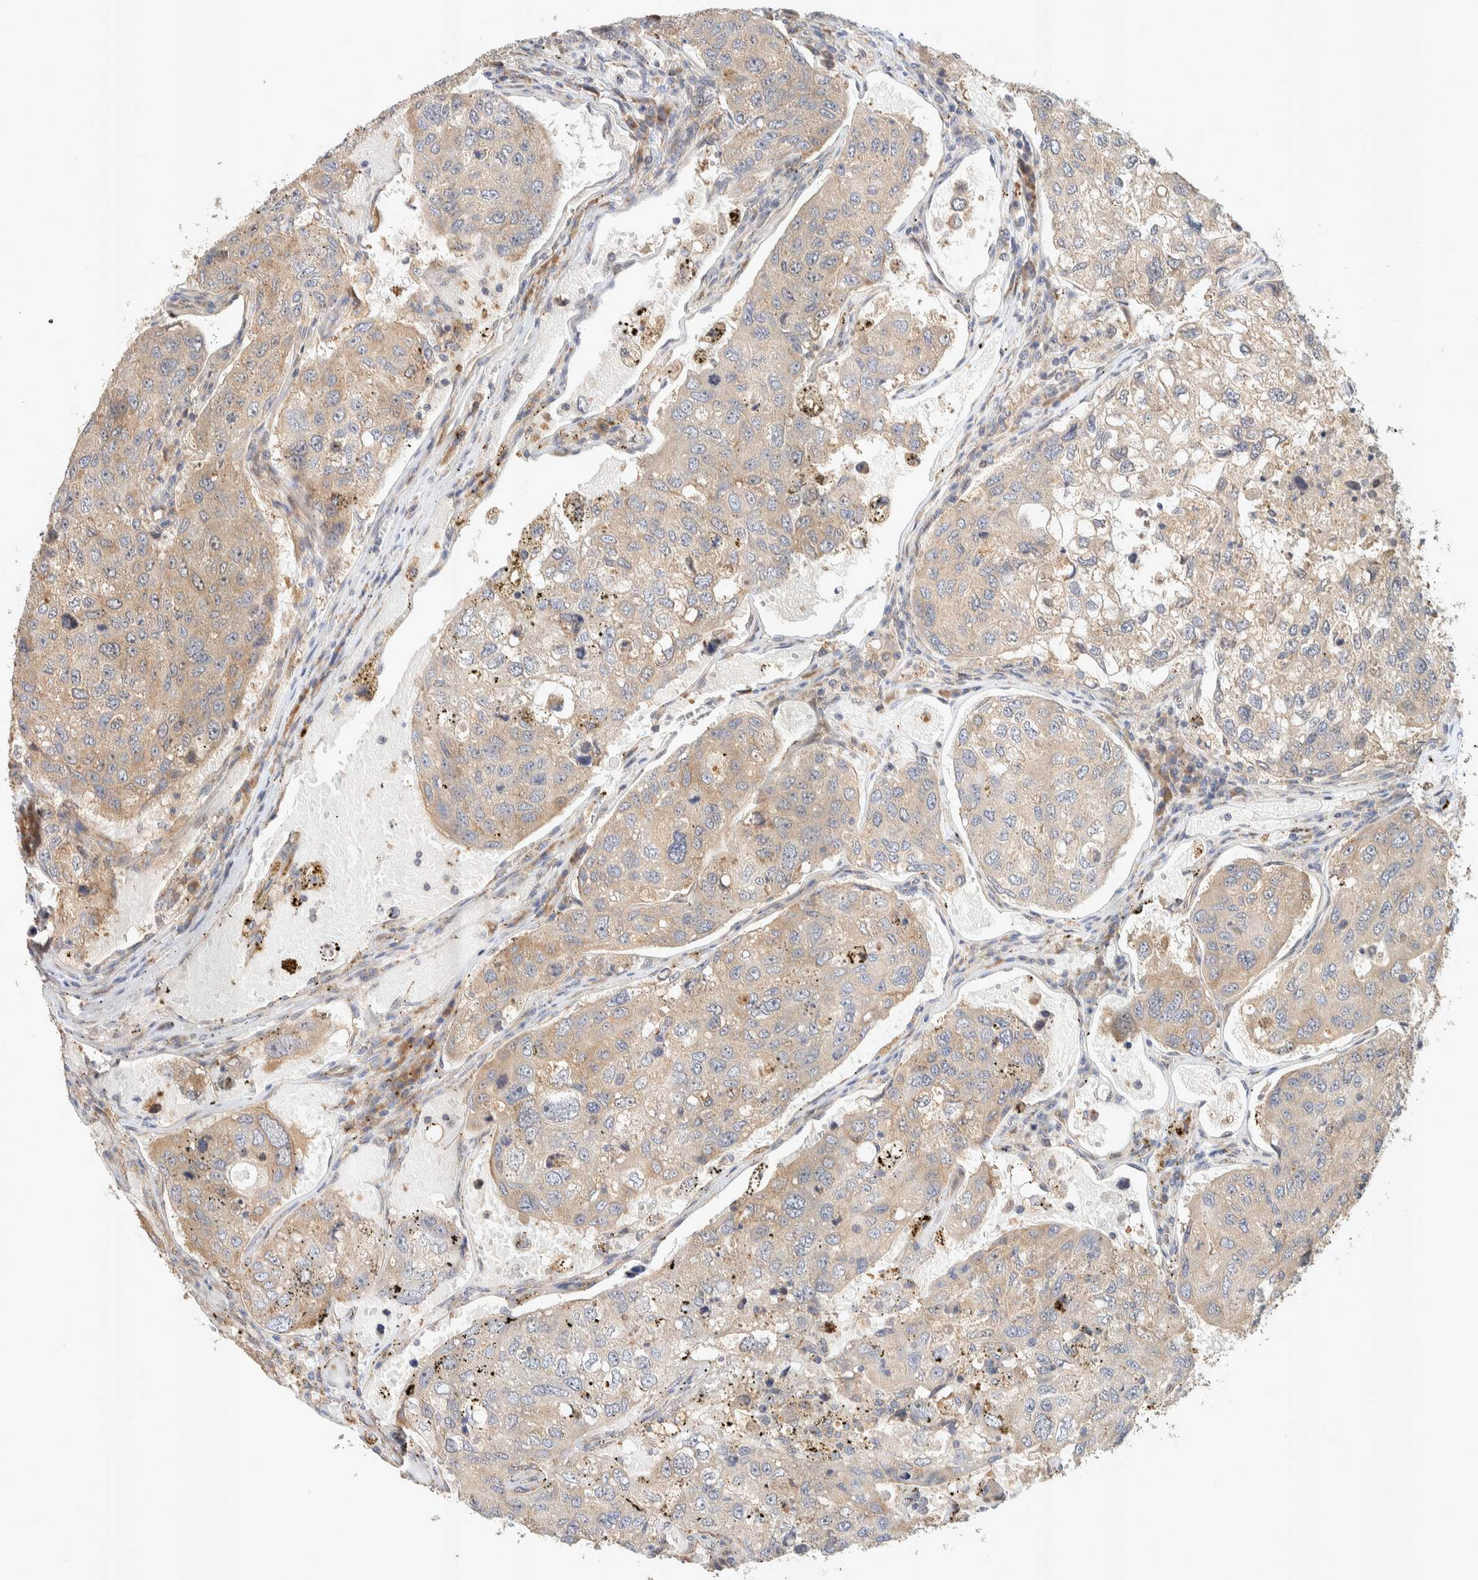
{"staining": {"intensity": "weak", "quantity": "25%-75%", "location": "cytoplasmic/membranous"}, "tissue": "urothelial cancer", "cell_type": "Tumor cells", "image_type": "cancer", "snomed": [{"axis": "morphology", "description": "Urothelial carcinoma, High grade"}, {"axis": "topography", "description": "Lymph node"}, {"axis": "topography", "description": "Urinary bladder"}], "caption": "Brown immunohistochemical staining in human urothelial carcinoma (high-grade) demonstrates weak cytoplasmic/membranous positivity in approximately 25%-75% of tumor cells.", "gene": "PXK", "patient": {"sex": "male", "age": 51}}